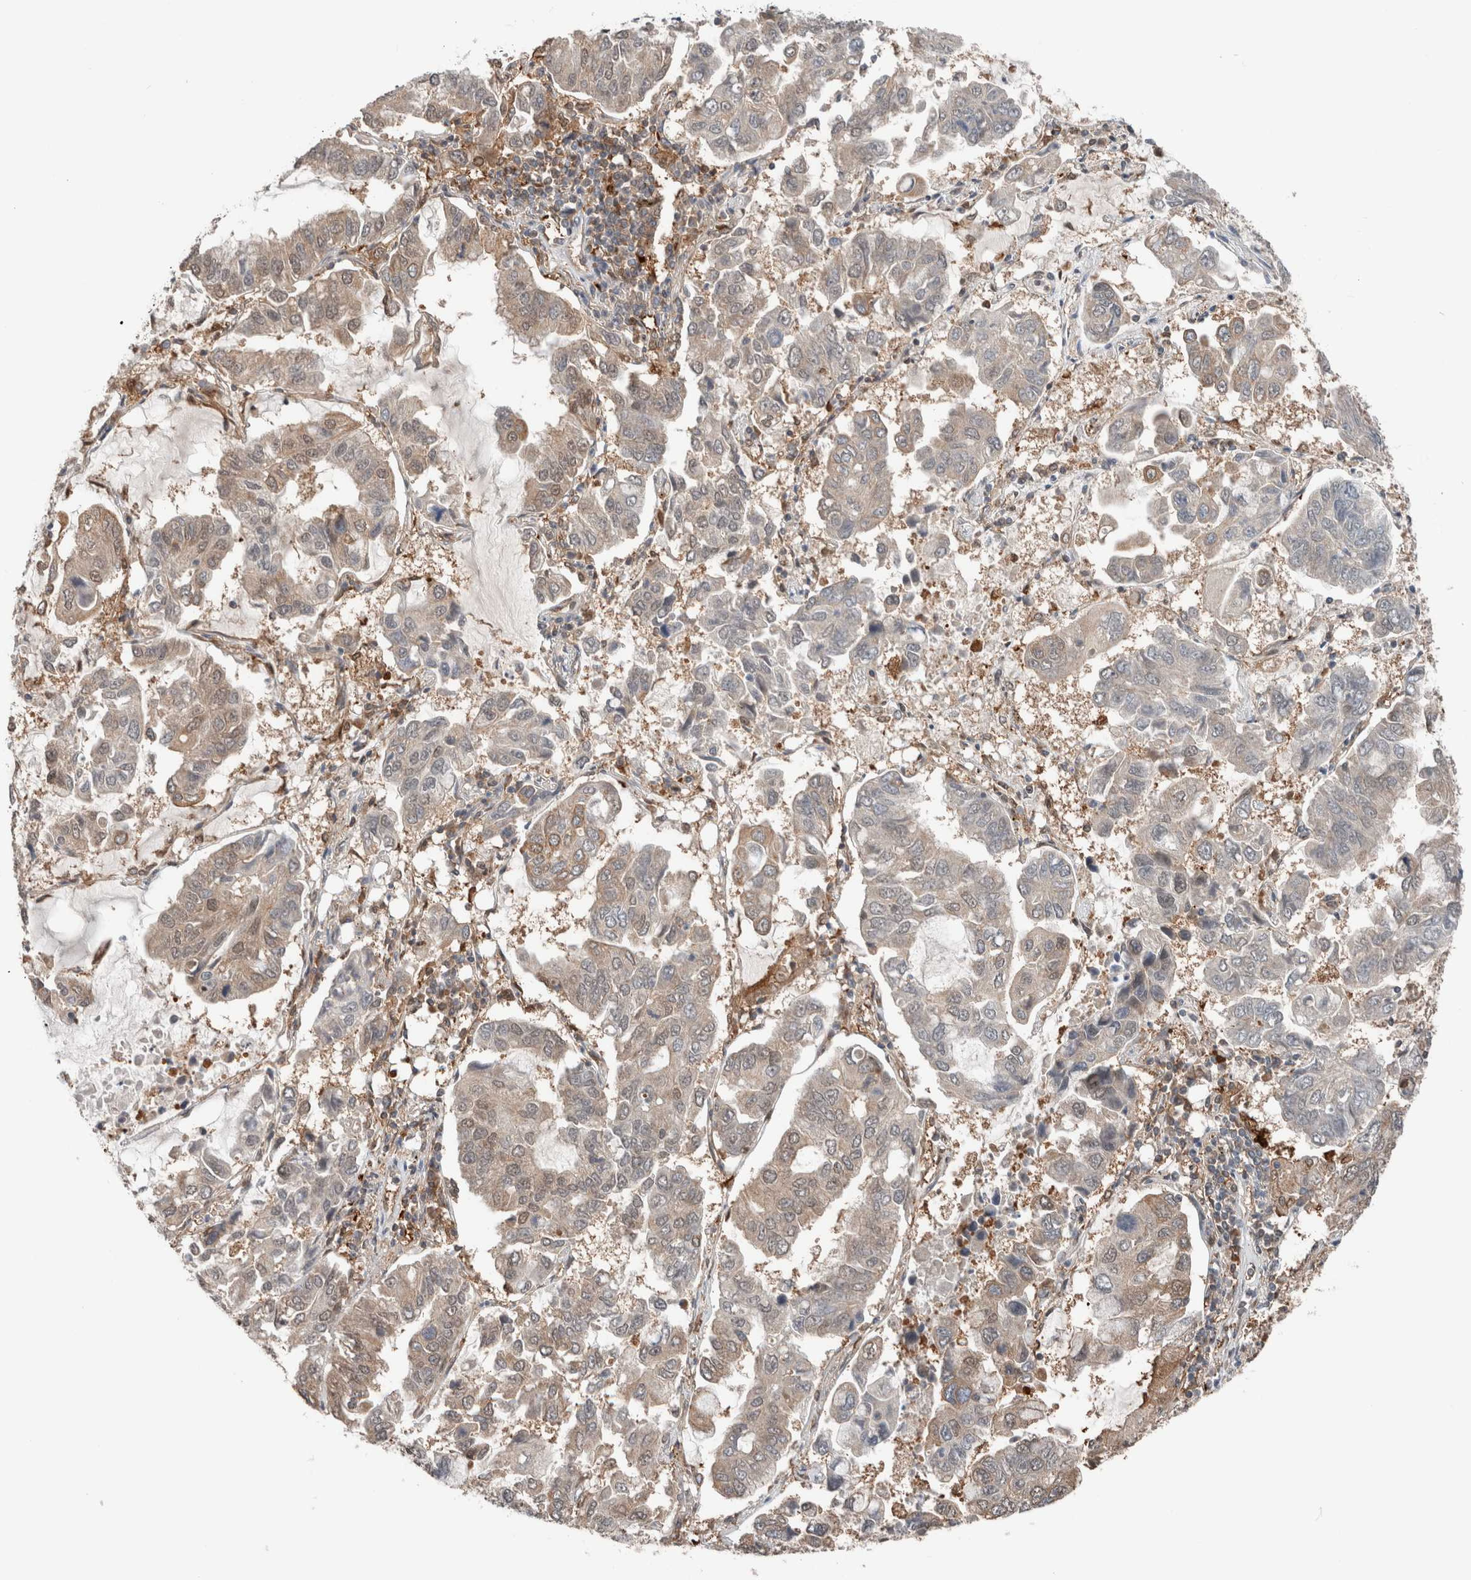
{"staining": {"intensity": "weak", "quantity": "25%-75%", "location": "cytoplasmic/membranous,nuclear"}, "tissue": "lung cancer", "cell_type": "Tumor cells", "image_type": "cancer", "snomed": [{"axis": "morphology", "description": "Adenocarcinoma, NOS"}, {"axis": "topography", "description": "Lung"}], "caption": "Immunohistochemical staining of human adenocarcinoma (lung) displays low levels of weak cytoplasmic/membranous and nuclear protein staining in about 25%-75% of tumor cells.", "gene": "XPNPEP1", "patient": {"sex": "male", "age": 64}}